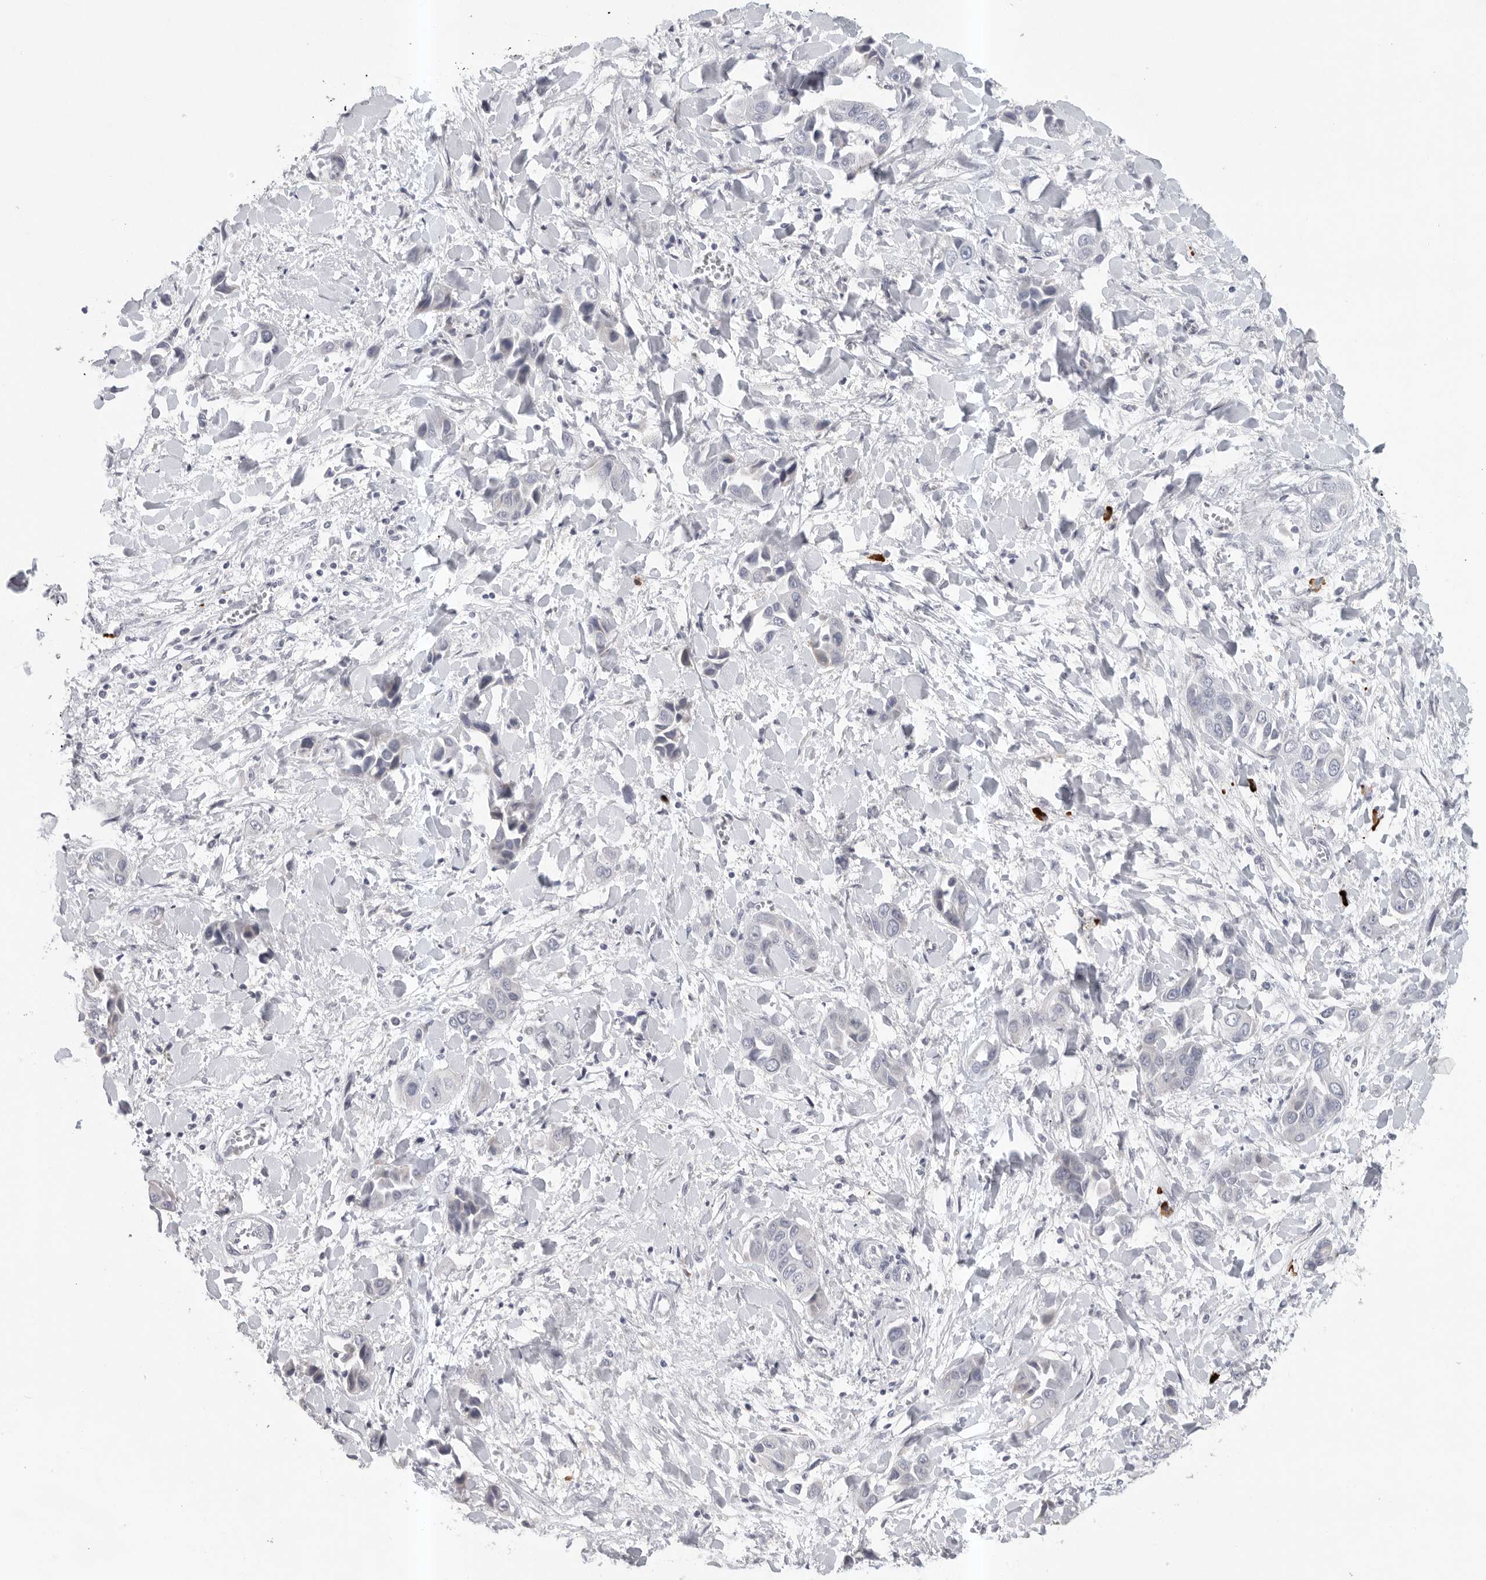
{"staining": {"intensity": "negative", "quantity": "none", "location": "none"}, "tissue": "liver cancer", "cell_type": "Tumor cells", "image_type": "cancer", "snomed": [{"axis": "morphology", "description": "Cholangiocarcinoma"}, {"axis": "topography", "description": "Liver"}], "caption": "This is an IHC micrograph of cholangiocarcinoma (liver). There is no staining in tumor cells.", "gene": "TMEM69", "patient": {"sex": "female", "age": 52}}